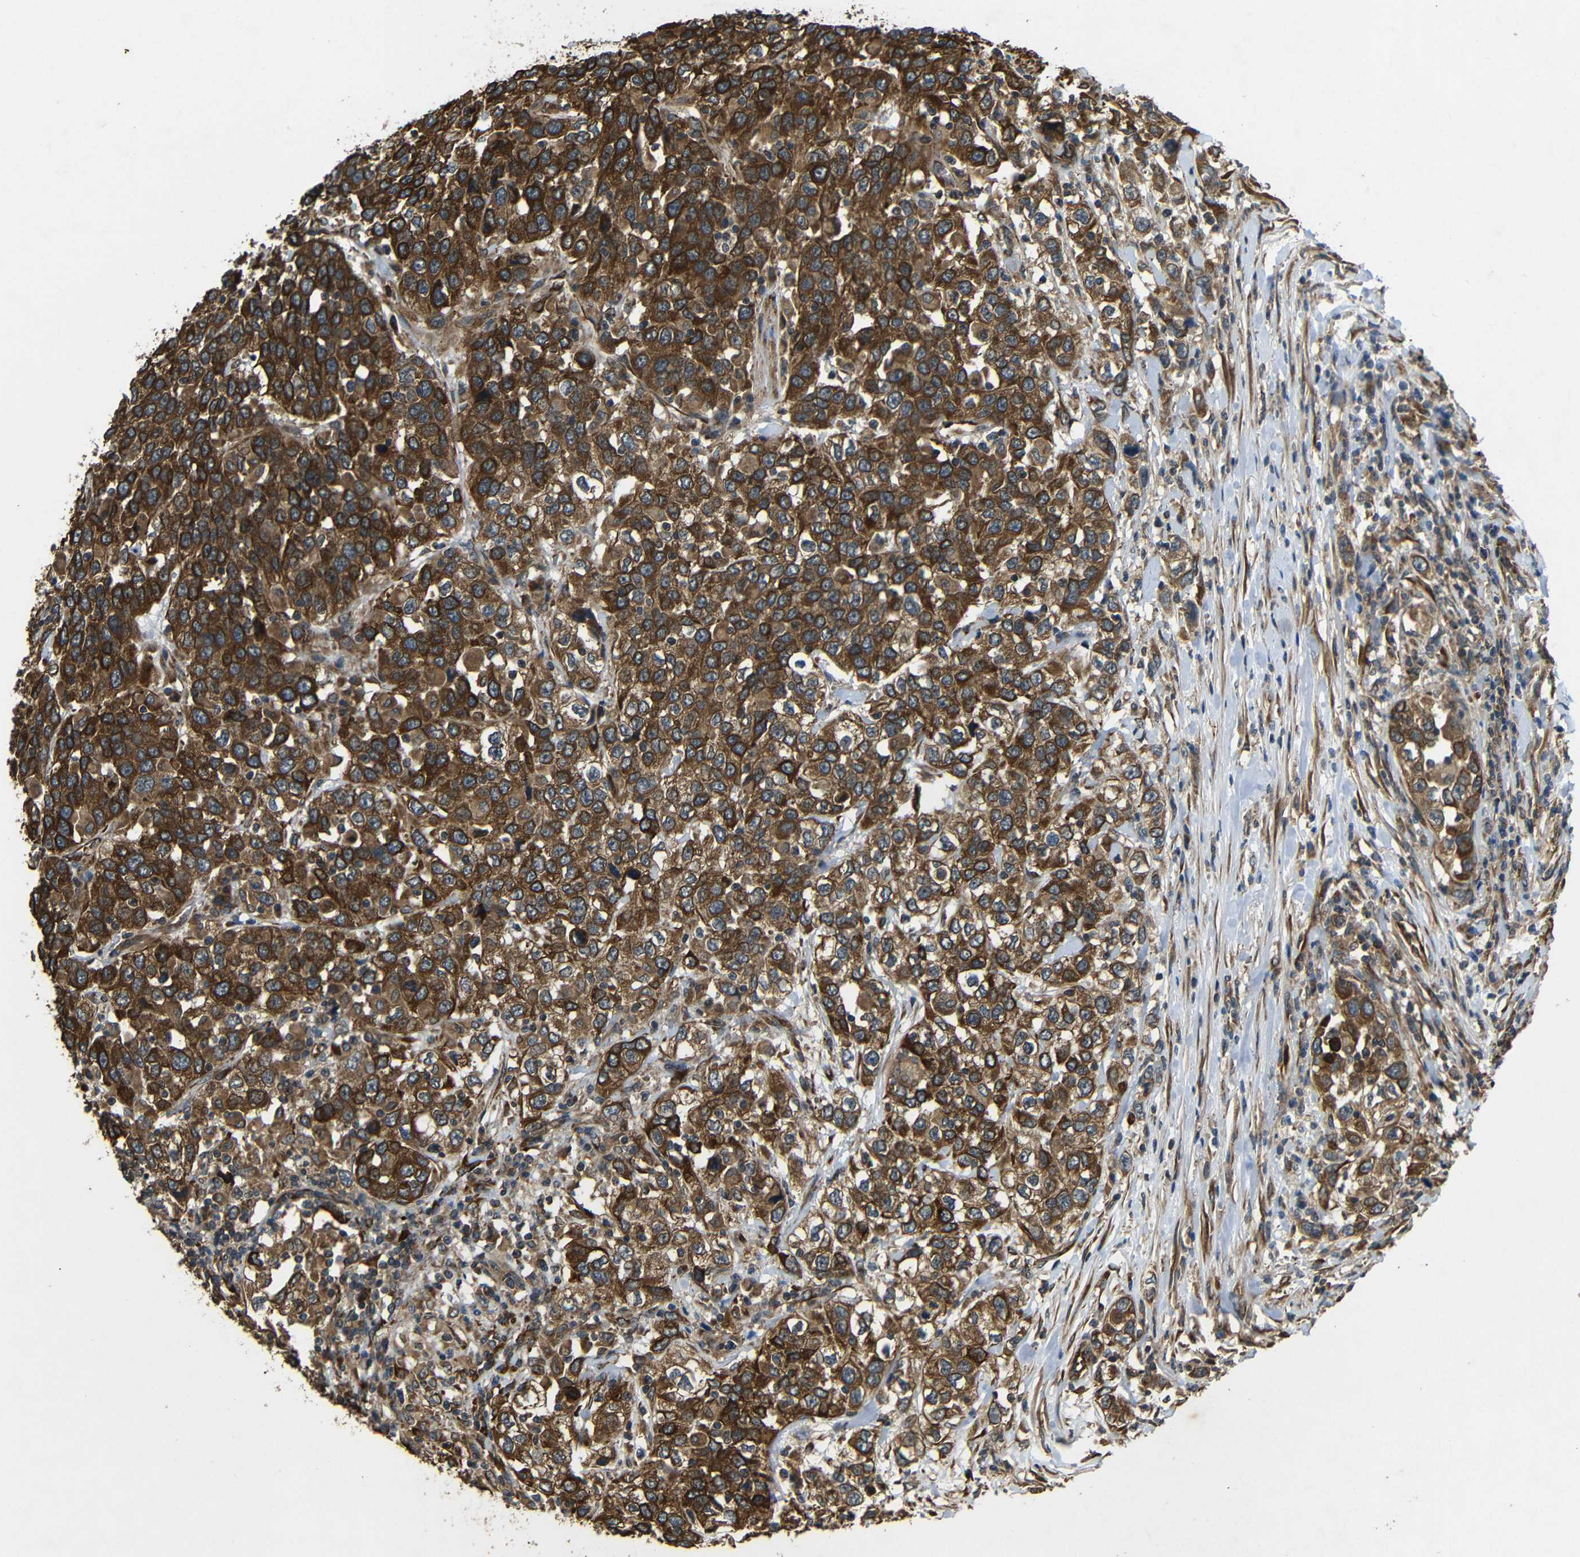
{"staining": {"intensity": "strong", "quantity": ">75%", "location": "cytoplasmic/membranous"}, "tissue": "urothelial cancer", "cell_type": "Tumor cells", "image_type": "cancer", "snomed": [{"axis": "morphology", "description": "Urothelial carcinoma, High grade"}, {"axis": "topography", "description": "Urinary bladder"}], "caption": "Strong cytoplasmic/membranous protein staining is appreciated in approximately >75% of tumor cells in urothelial carcinoma (high-grade).", "gene": "TRPC1", "patient": {"sex": "female", "age": 80}}